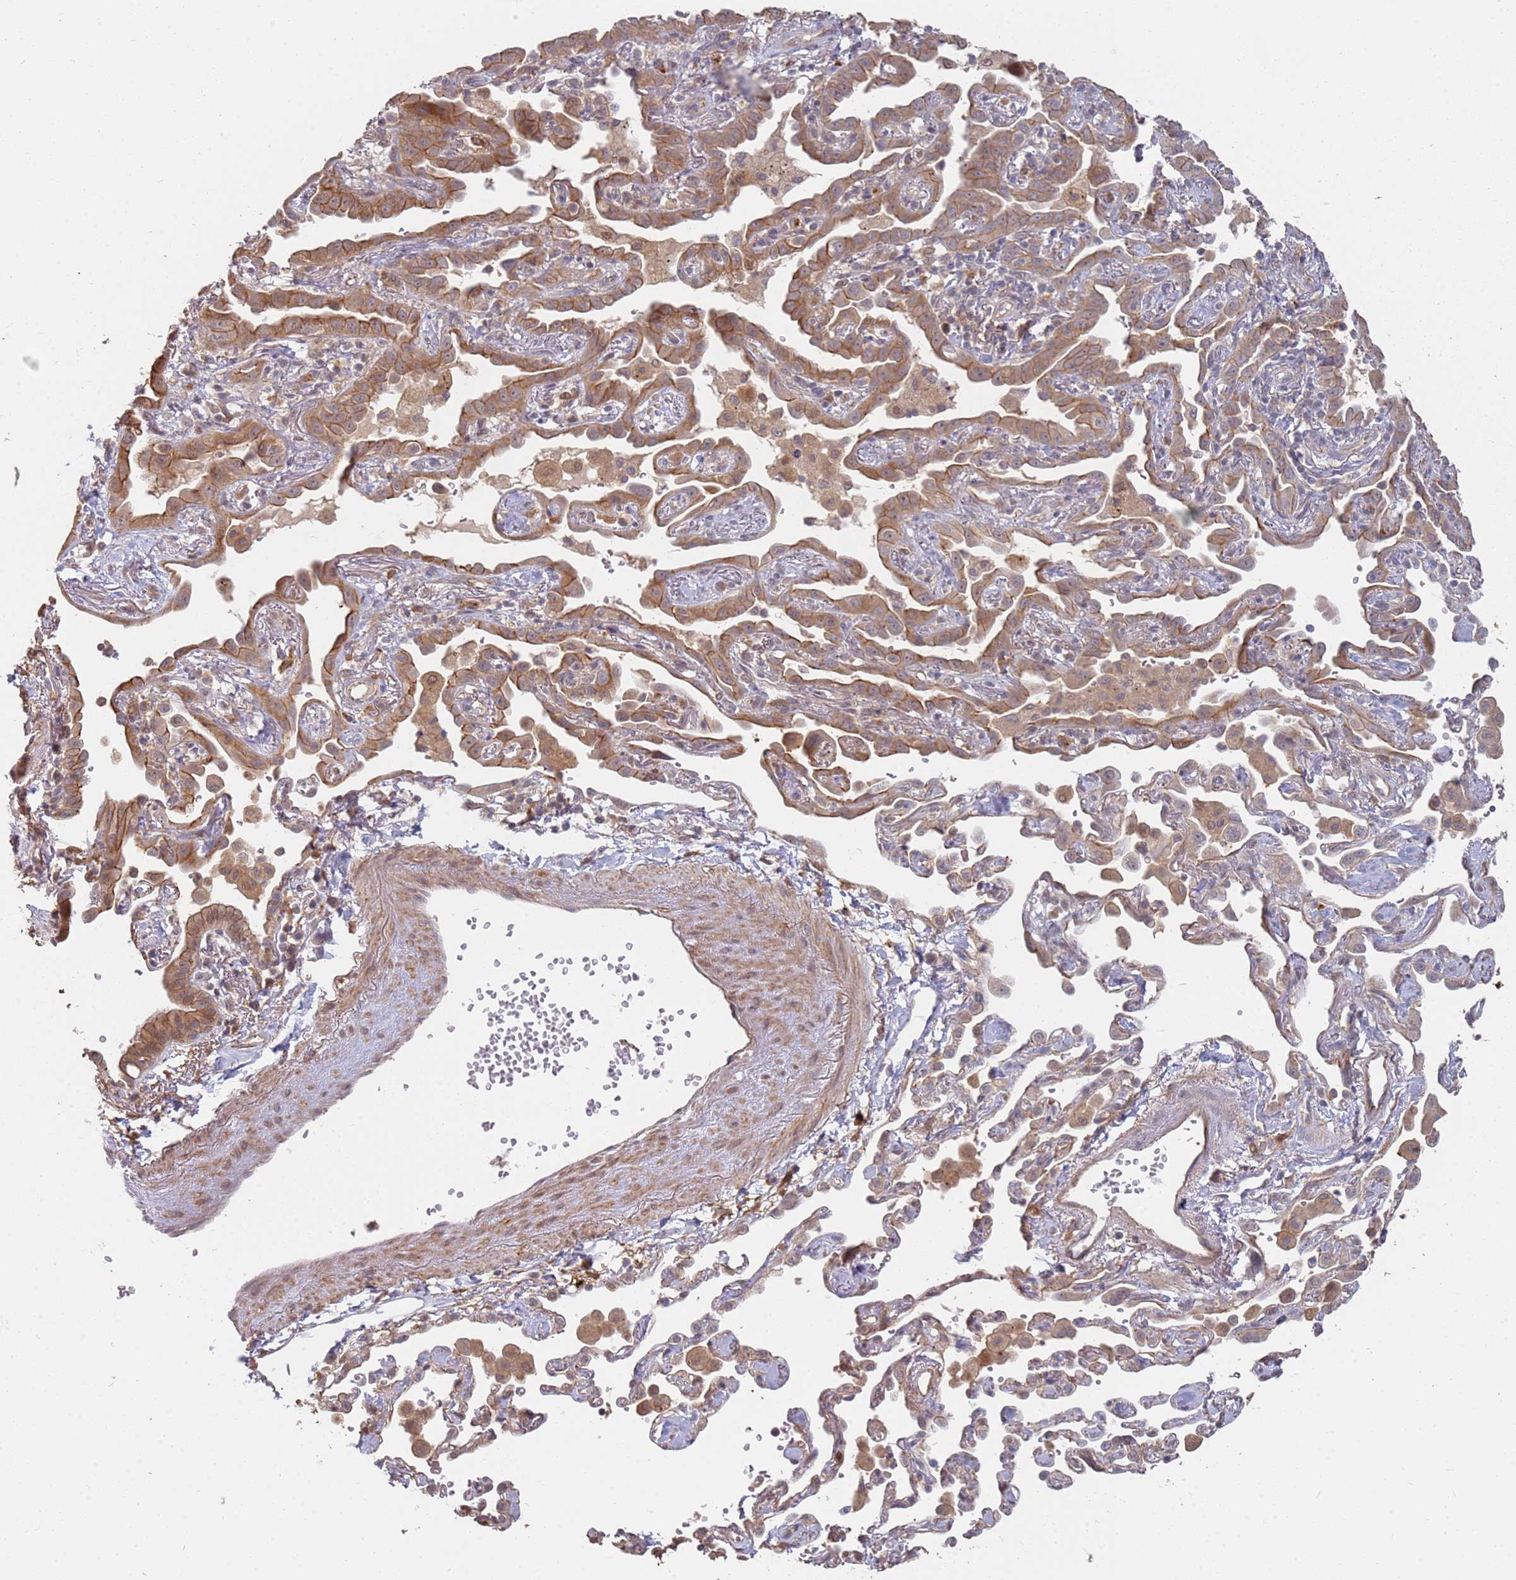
{"staining": {"intensity": "moderate", "quantity": ">75%", "location": "cytoplasmic/membranous"}, "tissue": "lung cancer", "cell_type": "Tumor cells", "image_type": "cancer", "snomed": [{"axis": "morphology", "description": "Adenocarcinoma, NOS"}, {"axis": "topography", "description": "Lung"}], "caption": "This is an image of IHC staining of lung cancer, which shows moderate staining in the cytoplasmic/membranous of tumor cells.", "gene": "MPEG1", "patient": {"sex": "male", "age": 67}}